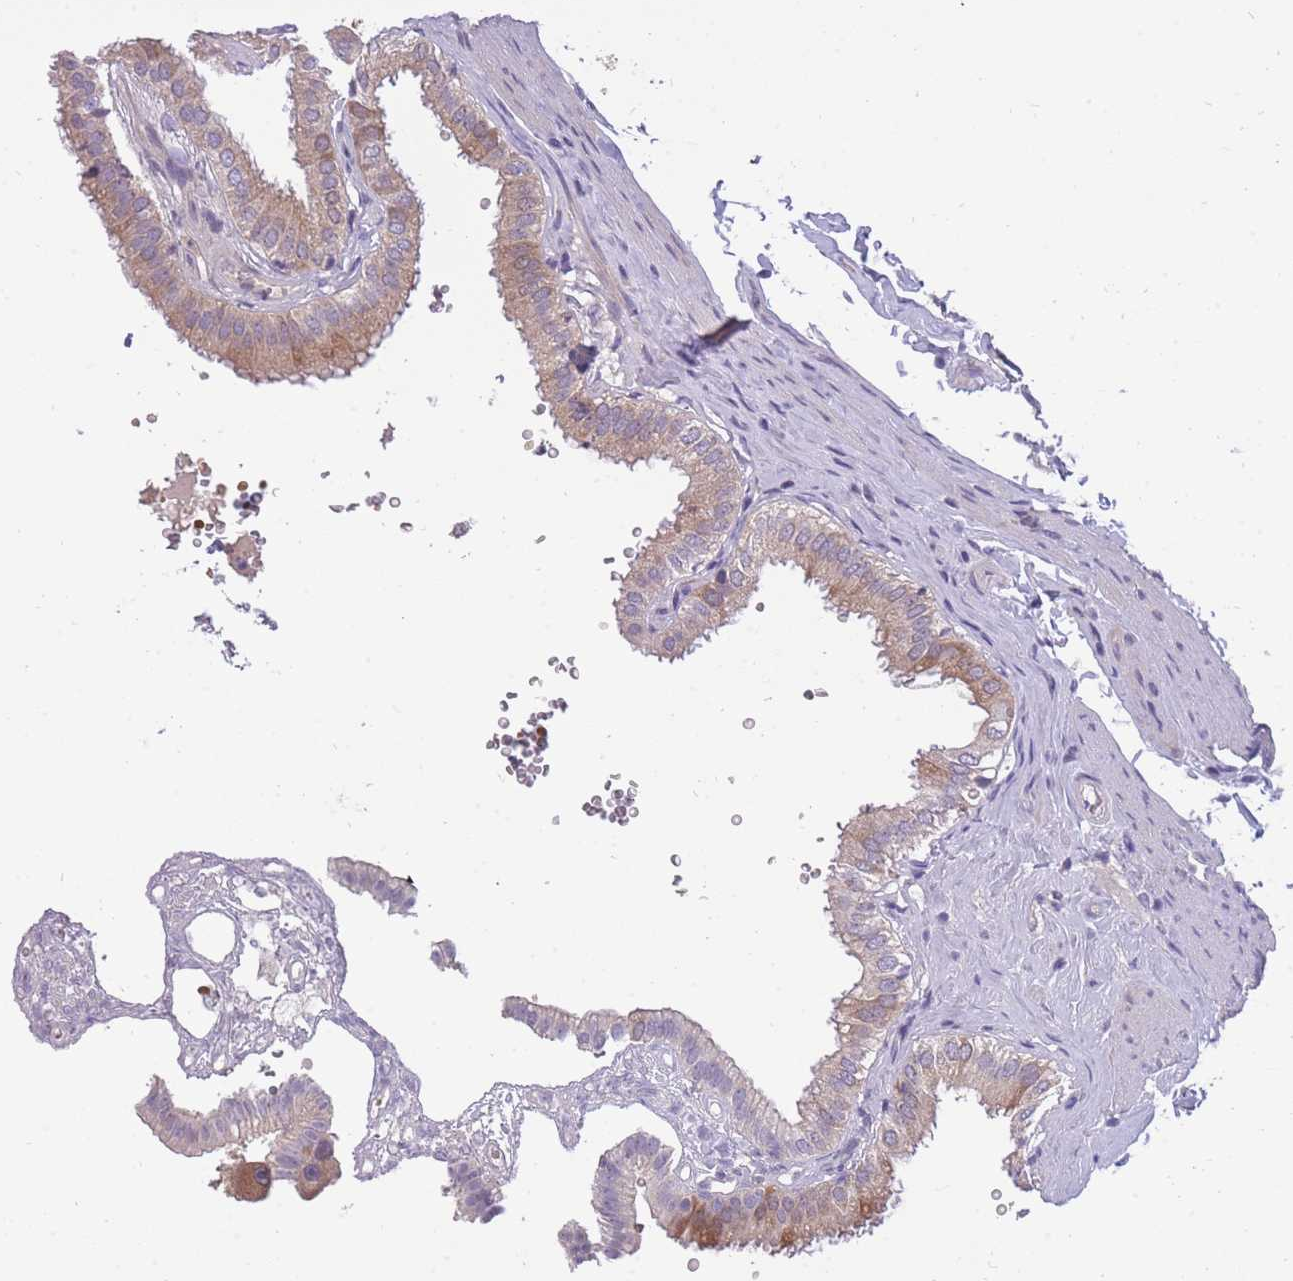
{"staining": {"intensity": "moderate", "quantity": "25%-75%", "location": "cytoplasmic/membranous"}, "tissue": "gallbladder", "cell_type": "Glandular cells", "image_type": "normal", "snomed": [{"axis": "morphology", "description": "Normal tissue, NOS"}, {"axis": "topography", "description": "Gallbladder"}], "caption": "The immunohistochemical stain highlights moderate cytoplasmic/membranous staining in glandular cells of unremarkable gallbladder. (DAB = brown stain, brightfield microscopy at high magnification).", "gene": "CRYGN", "patient": {"sex": "female", "age": 61}}